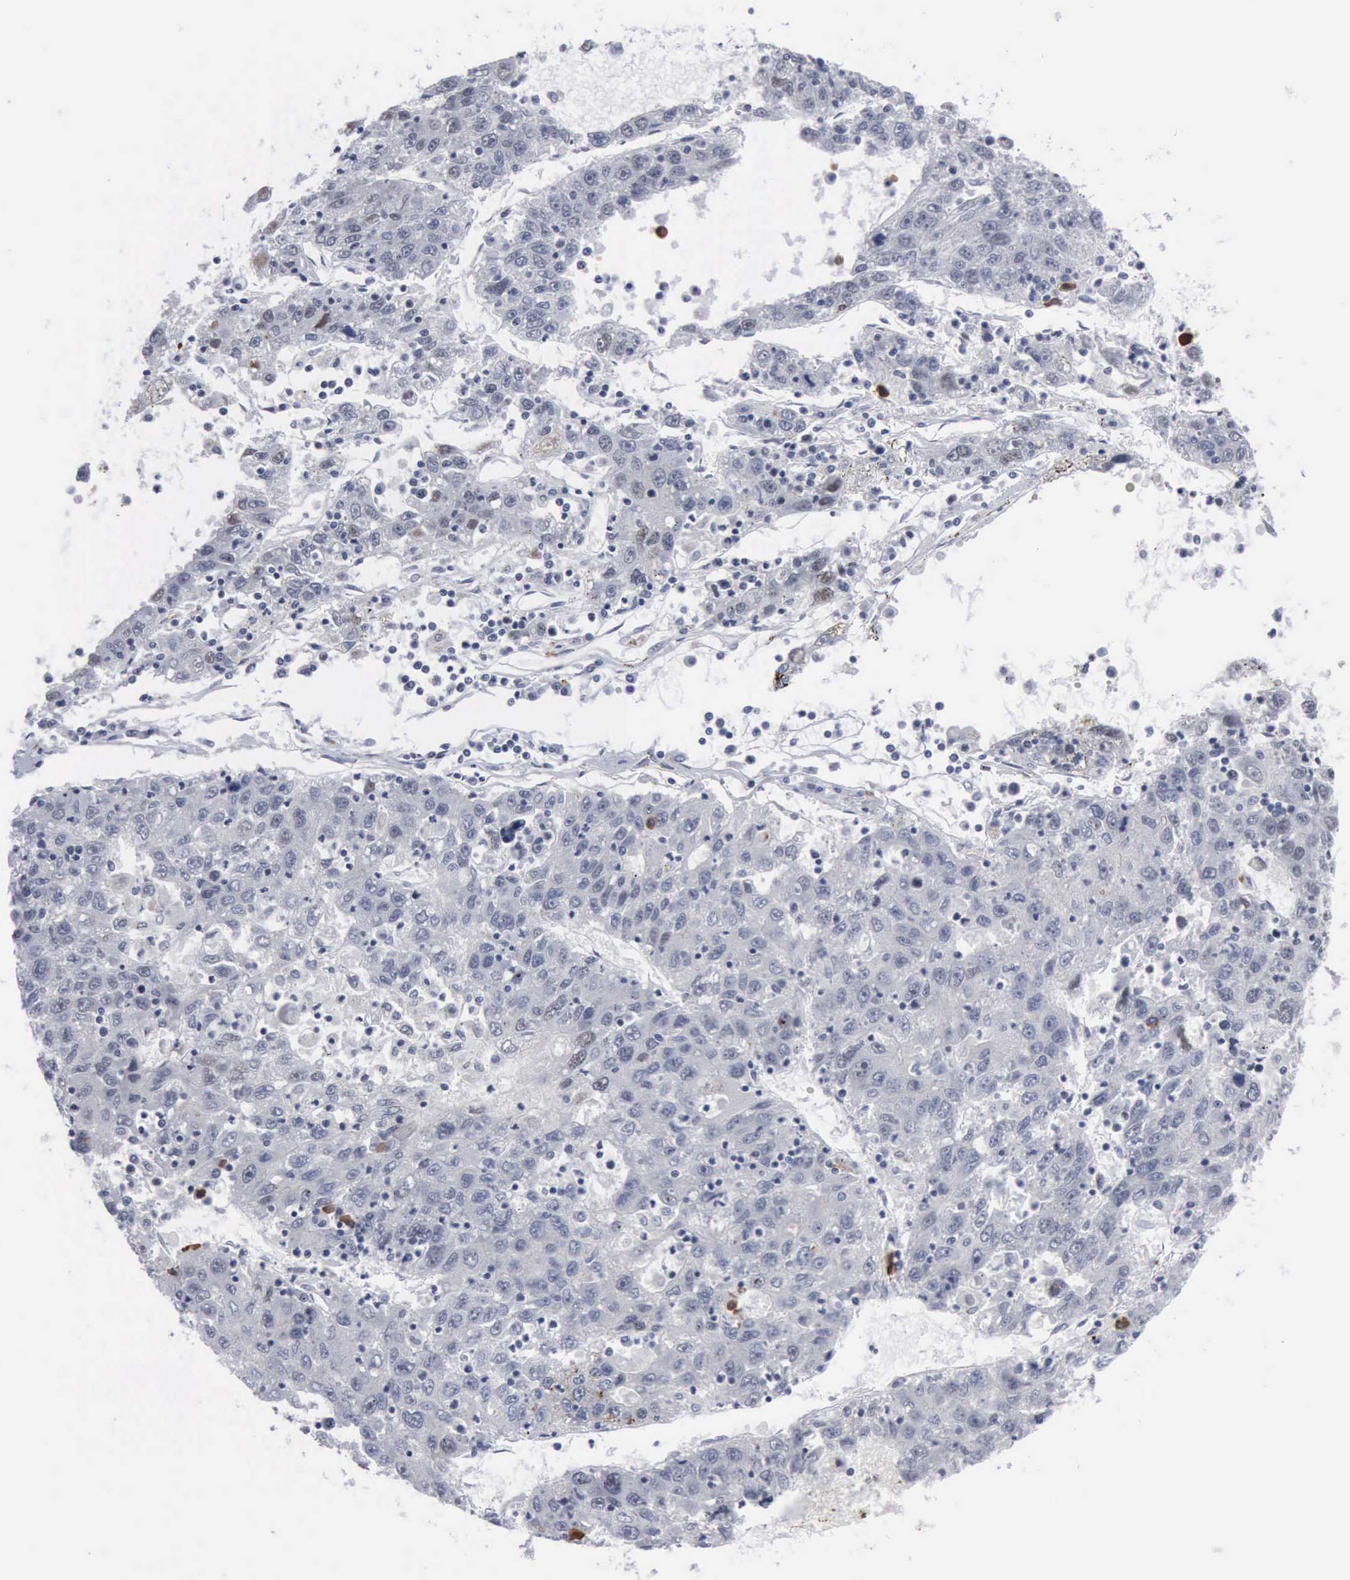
{"staining": {"intensity": "negative", "quantity": "none", "location": "none"}, "tissue": "liver cancer", "cell_type": "Tumor cells", "image_type": "cancer", "snomed": [{"axis": "morphology", "description": "Carcinoma, Hepatocellular, NOS"}, {"axis": "topography", "description": "Liver"}], "caption": "Tumor cells are negative for protein expression in human liver cancer (hepatocellular carcinoma). Nuclei are stained in blue.", "gene": "MCM5", "patient": {"sex": "male", "age": 49}}